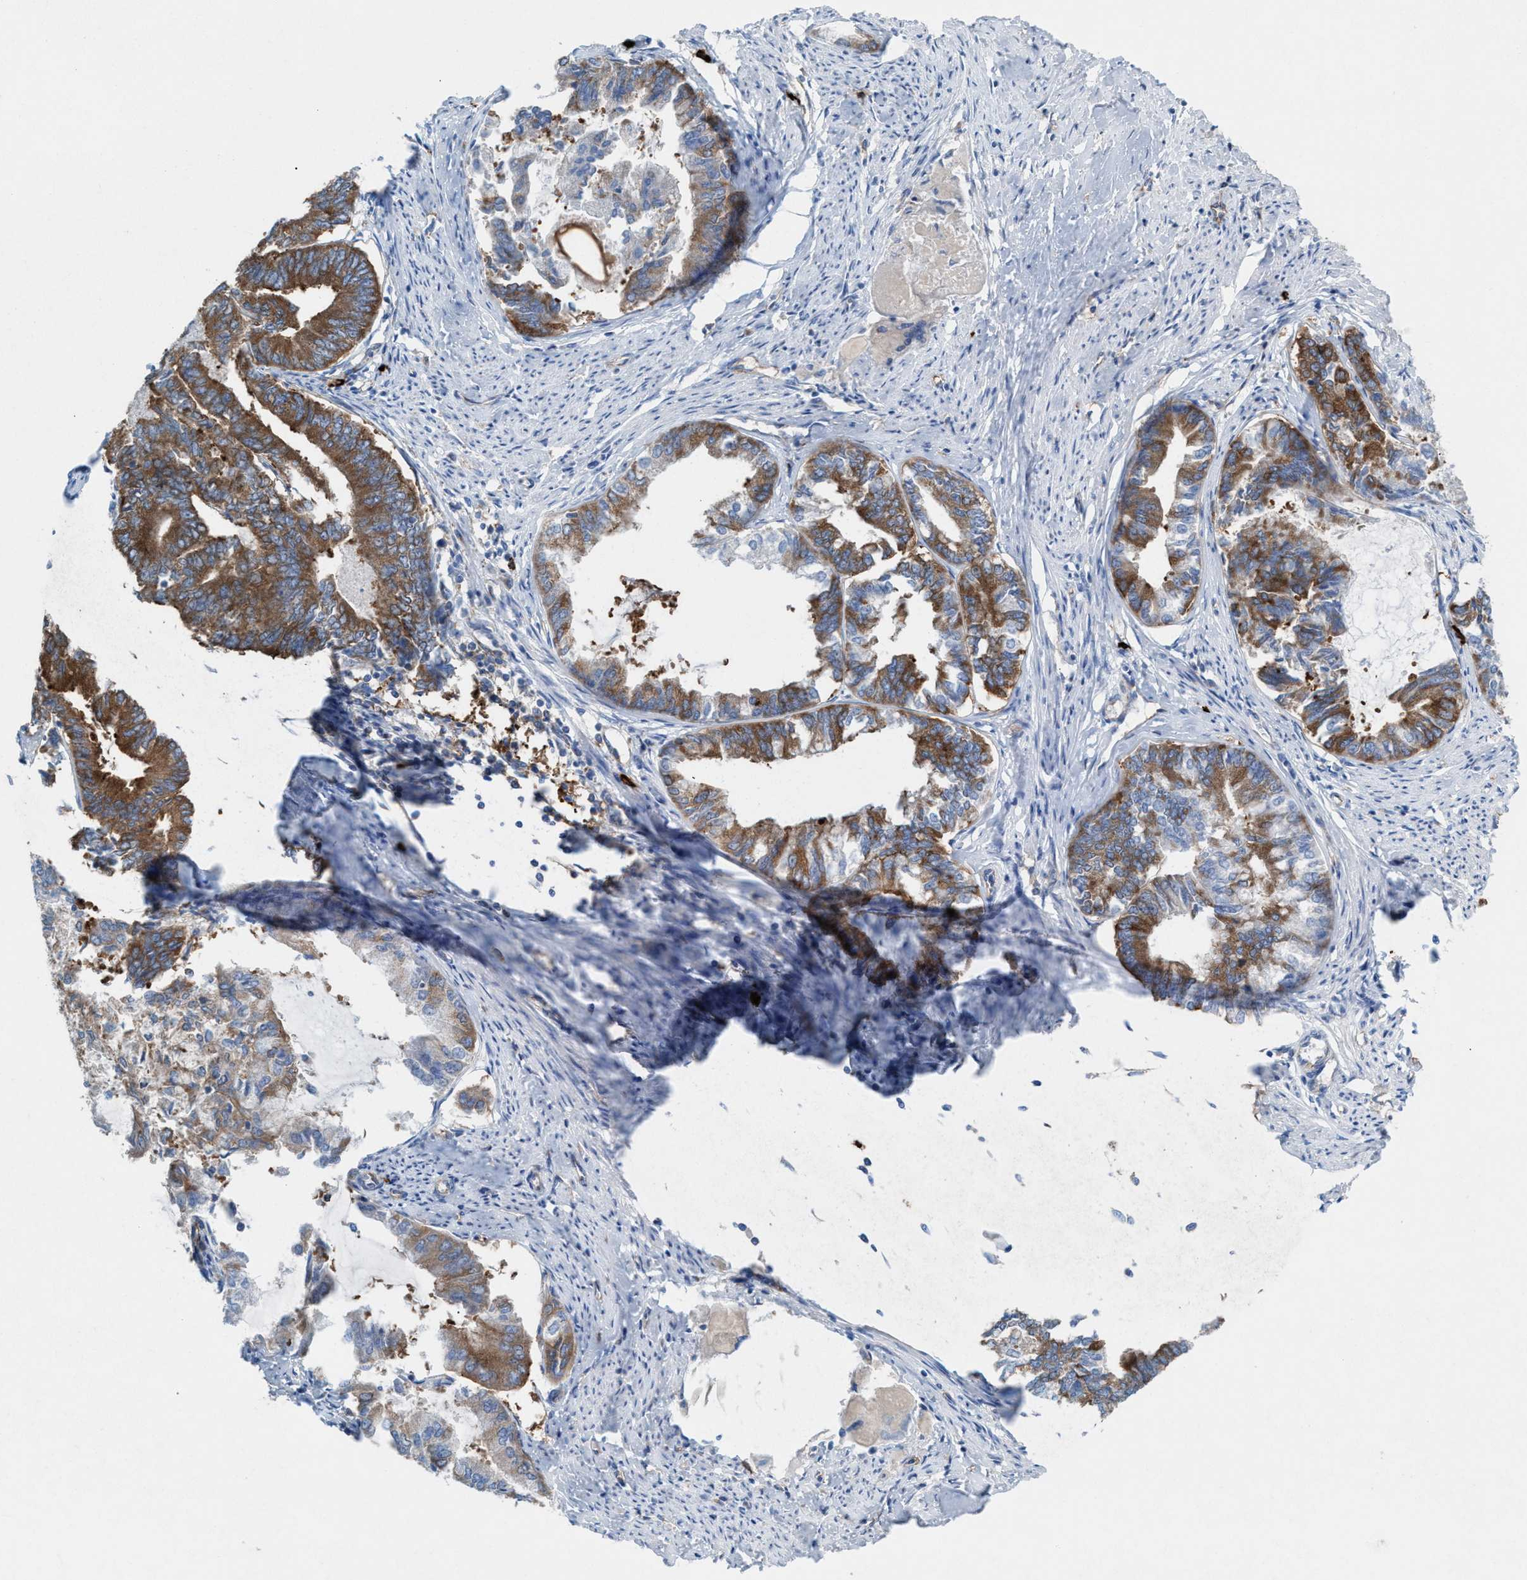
{"staining": {"intensity": "moderate", "quantity": ">75%", "location": "cytoplasmic/membranous"}, "tissue": "endometrial cancer", "cell_type": "Tumor cells", "image_type": "cancer", "snomed": [{"axis": "morphology", "description": "Adenocarcinoma, NOS"}, {"axis": "topography", "description": "Endometrium"}], "caption": "Tumor cells show moderate cytoplasmic/membranous staining in about >75% of cells in adenocarcinoma (endometrial).", "gene": "NYAP1", "patient": {"sex": "female", "age": 86}}